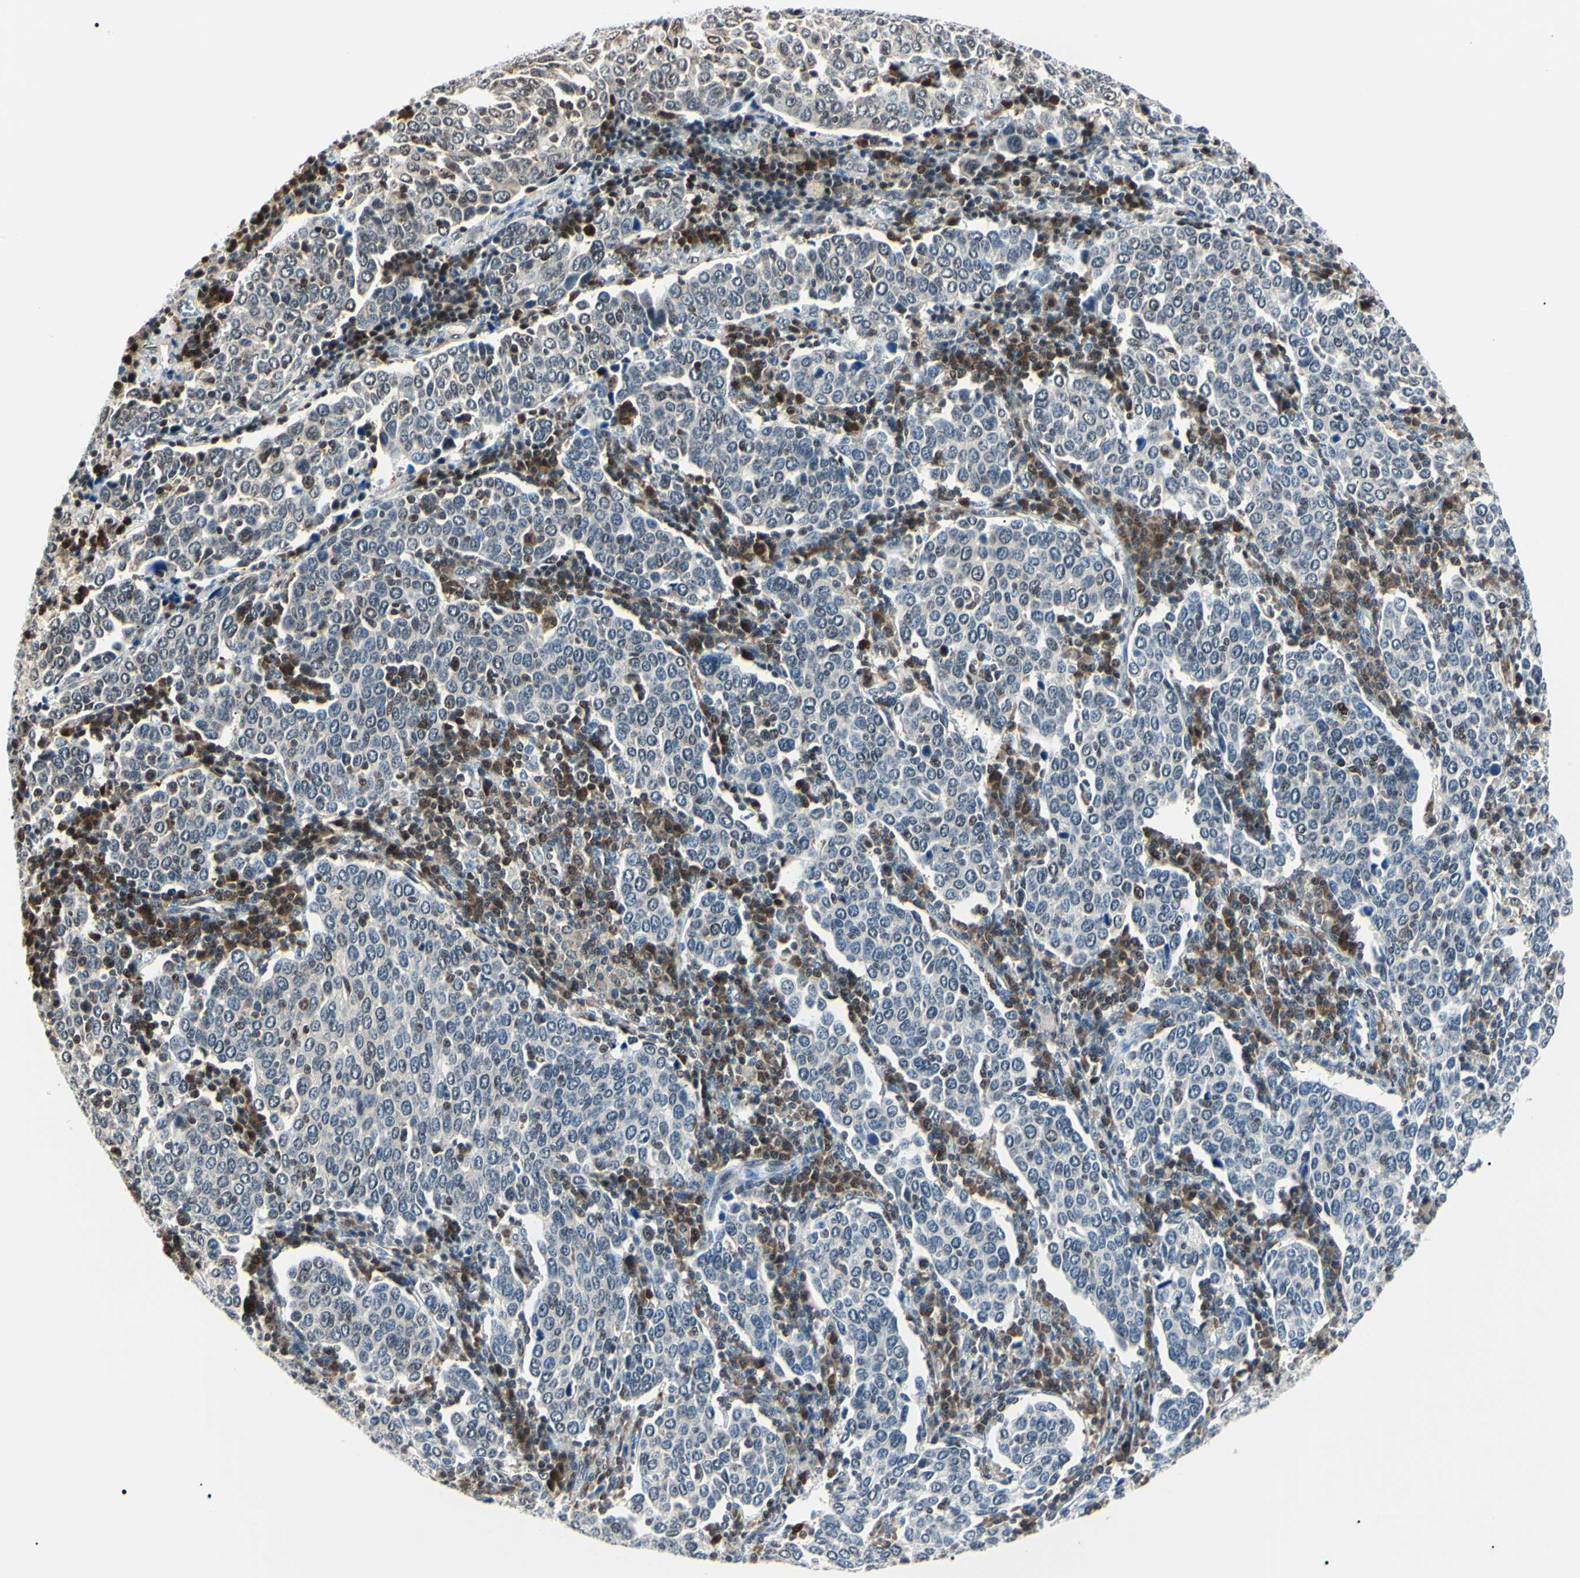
{"staining": {"intensity": "negative", "quantity": "none", "location": "none"}, "tissue": "cervical cancer", "cell_type": "Tumor cells", "image_type": "cancer", "snomed": [{"axis": "morphology", "description": "Squamous cell carcinoma, NOS"}, {"axis": "topography", "description": "Cervix"}], "caption": "Cervical cancer (squamous cell carcinoma) was stained to show a protein in brown. There is no significant positivity in tumor cells.", "gene": "PGK1", "patient": {"sex": "female", "age": 40}}